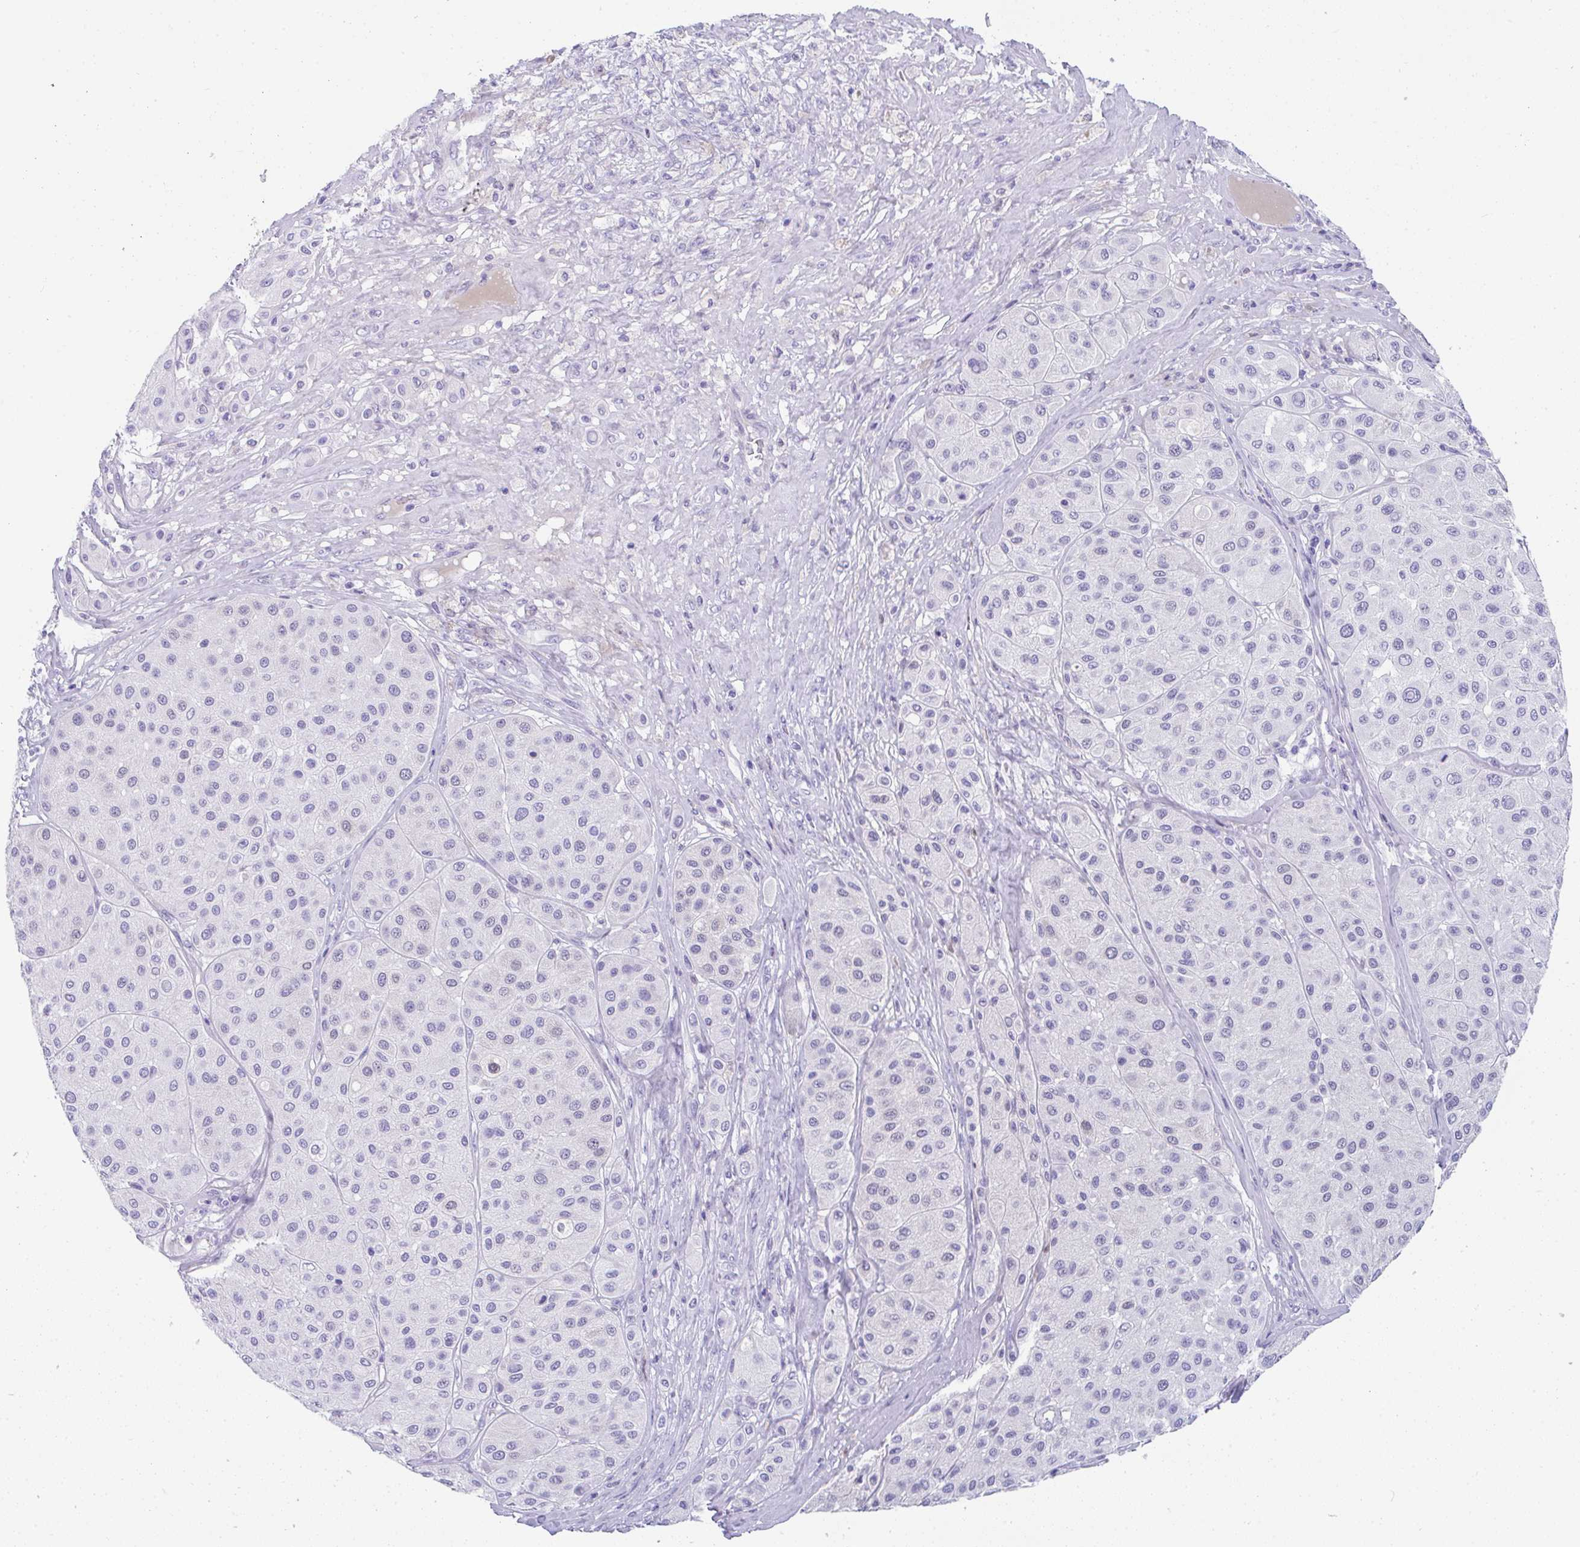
{"staining": {"intensity": "negative", "quantity": "none", "location": "none"}, "tissue": "melanoma", "cell_type": "Tumor cells", "image_type": "cancer", "snomed": [{"axis": "morphology", "description": "Malignant melanoma, Metastatic site"}, {"axis": "topography", "description": "Smooth muscle"}], "caption": "Immunohistochemistry micrograph of human melanoma stained for a protein (brown), which demonstrates no positivity in tumor cells.", "gene": "TTC30B", "patient": {"sex": "male", "age": 41}}